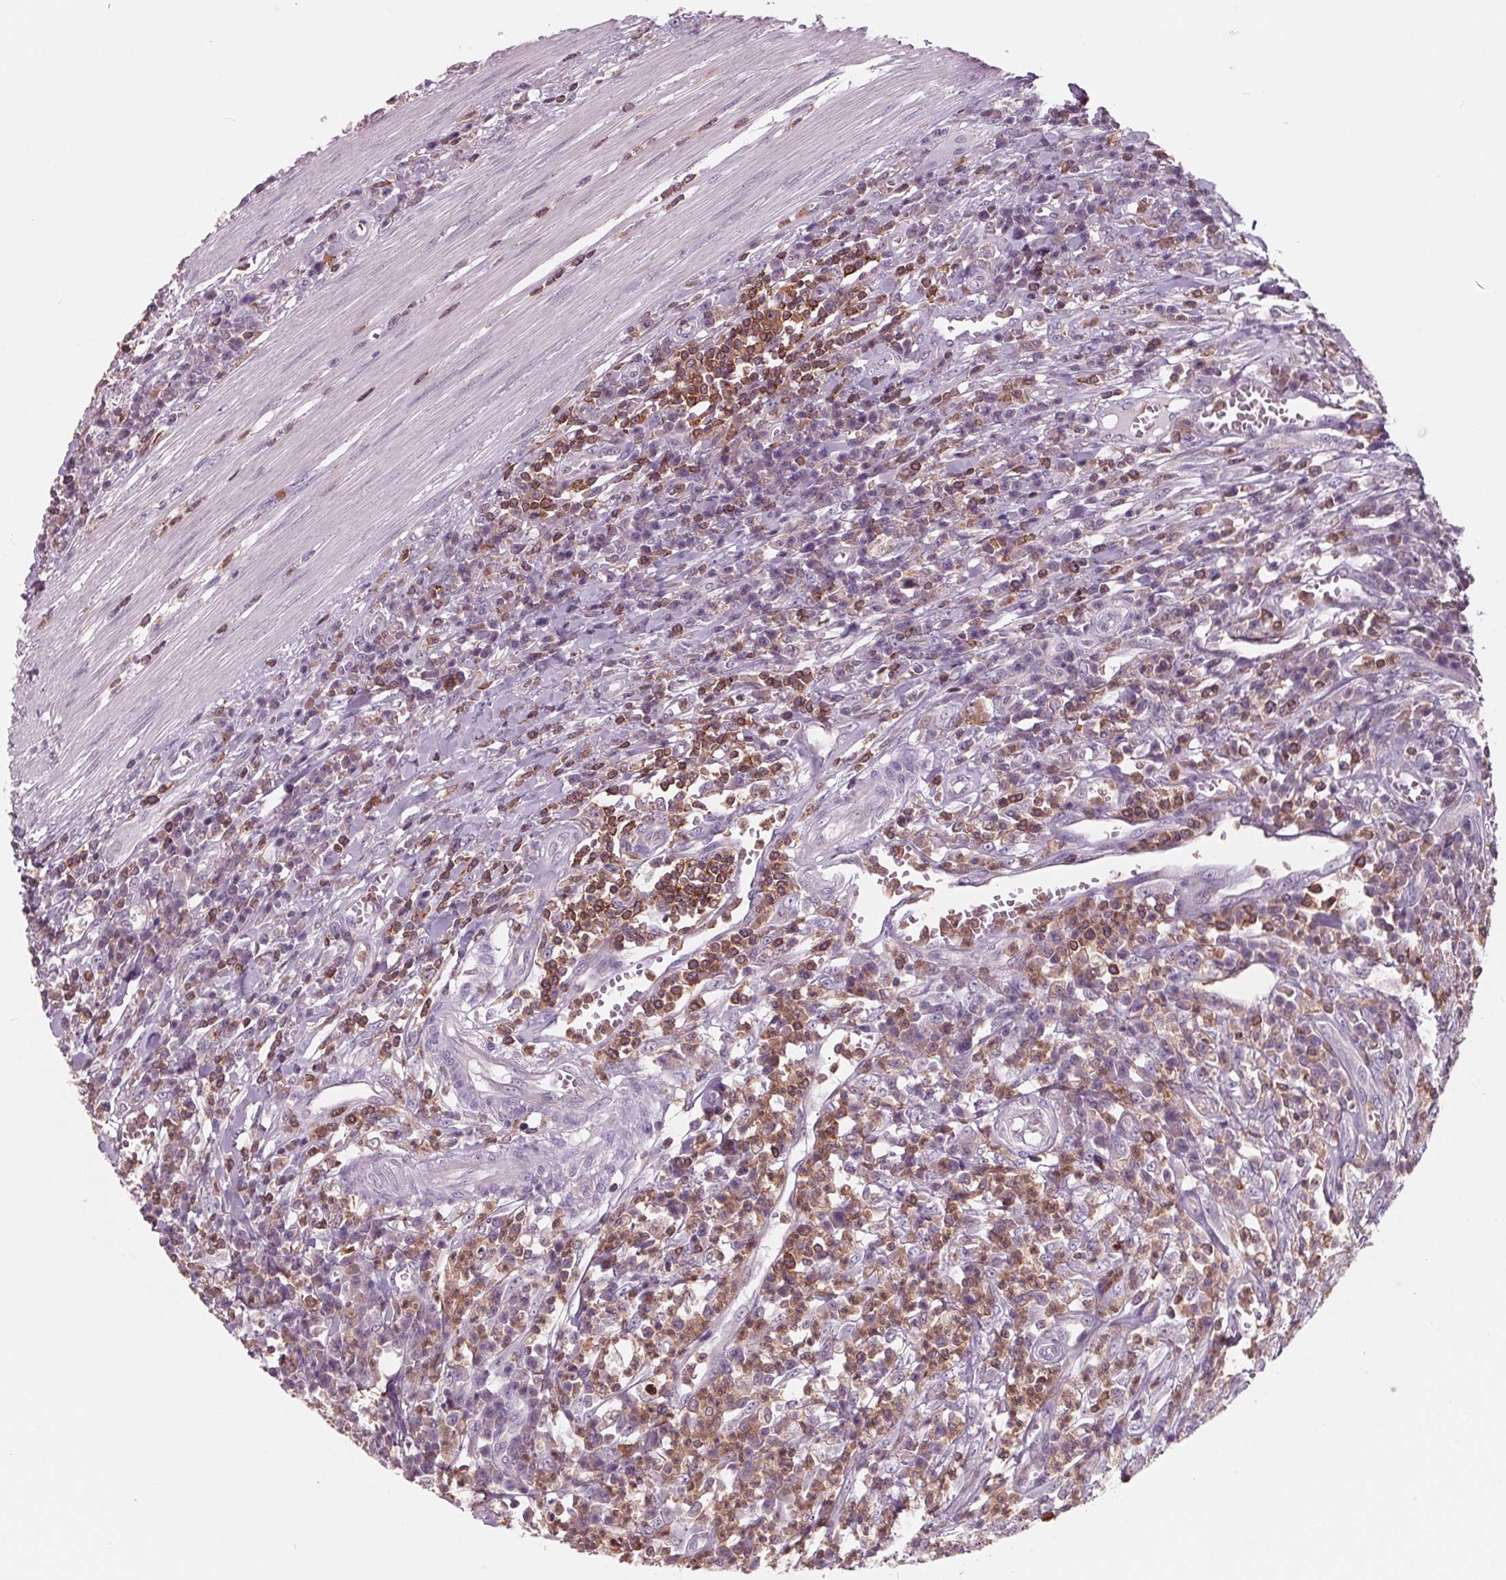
{"staining": {"intensity": "negative", "quantity": "none", "location": "none"}, "tissue": "colorectal cancer", "cell_type": "Tumor cells", "image_type": "cancer", "snomed": [{"axis": "morphology", "description": "Adenocarcinoma, NOS"}, {"axis": "topography", "description": "Colon"}], "caption": "Tumor cells show no significant protein positivity in colorectal cancer (adenocarcinoma). (DAB (3,3'-diaminobenzidine) immunohistochemistry, high magnification).", "gene": "ARHGAP25", "patient": {"sex": "male", "age": 65}}